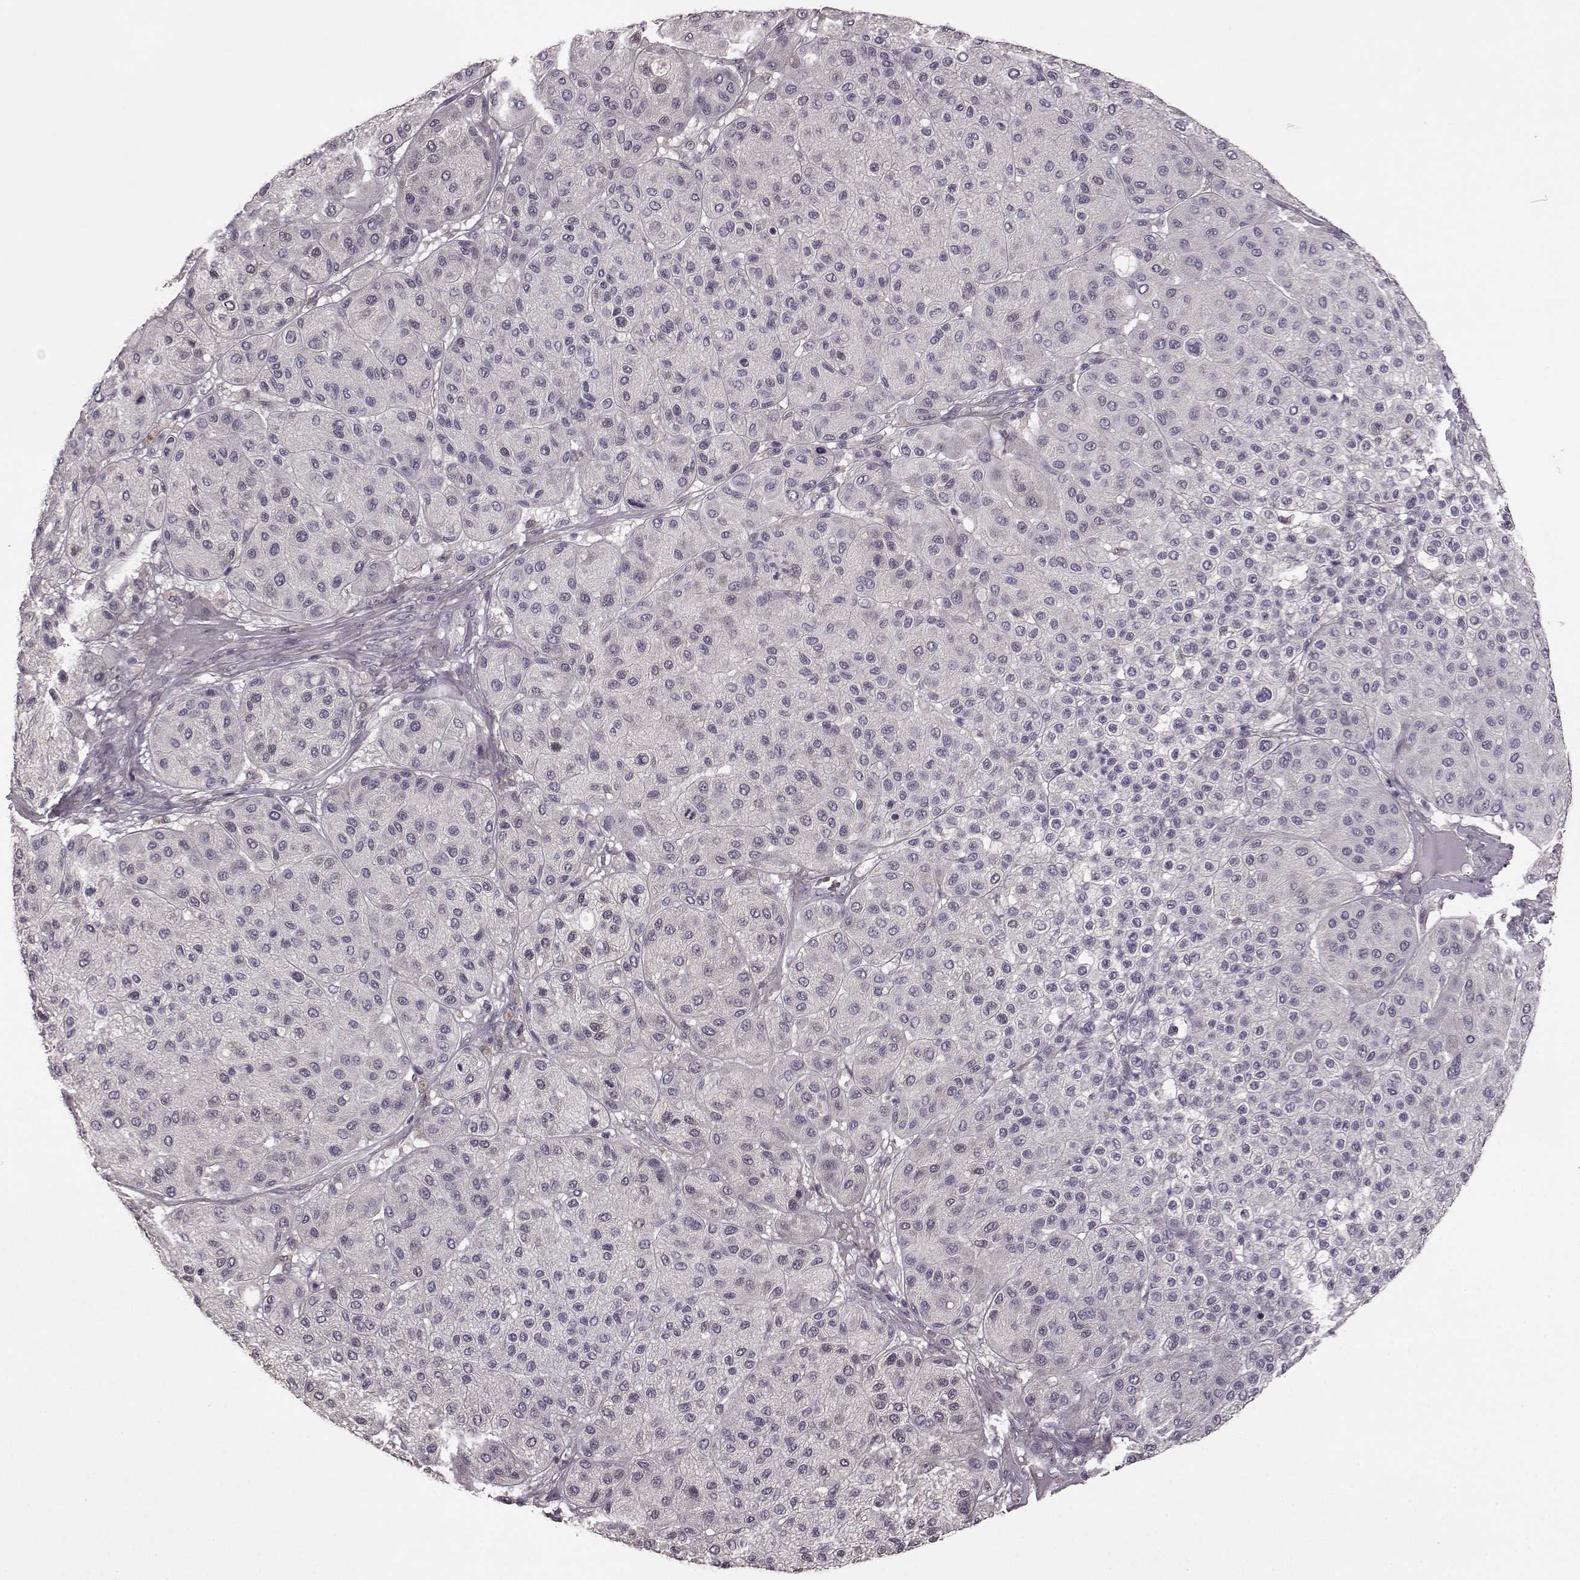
{"staining": {"intensity": "negative", "quantity": "none", "location": "none"}, "tissue": "melanoma", "cell_type": "Tumor cells", "image_type": "cancer", "snomed": [{"axis": "morphology", "description": "Malignant melanoma, Metastatic site"}, {"axis": "topography", "description": "Smooth muscle"}], "caption": "The immunohistochemistry photomicrograph has no significant staining in tumor cells of melanoma tissue.", "gene": "SLC52A3", "patient": {"sex": "male", "age": 41}}